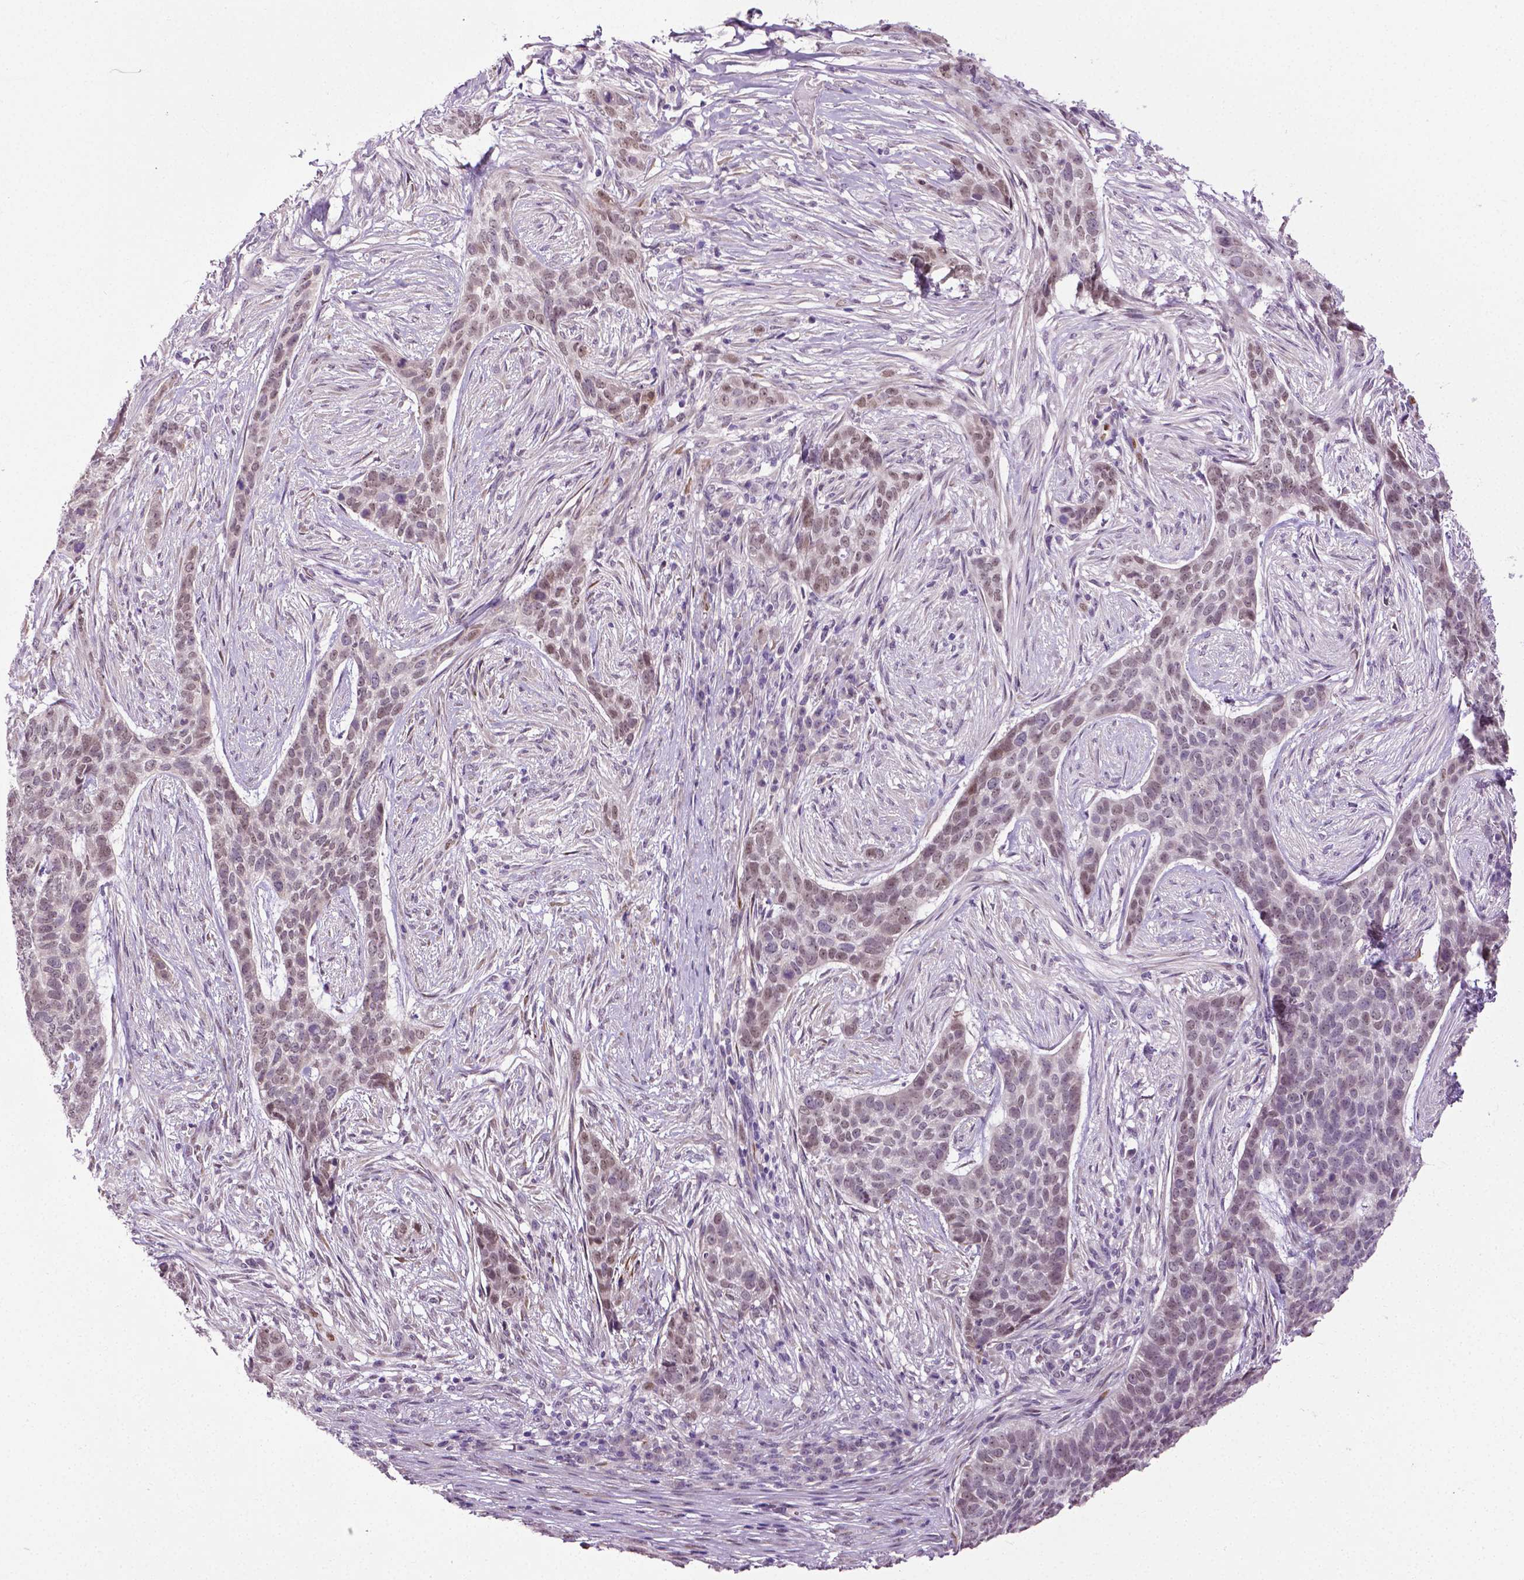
{"staining": {"intensity": "weak", "quantity": "25%-75%", "location": "nuclear"}, "tissue": "skin cancer", "cell_type": "Tumor cells", "image_type": "cancer", "snomed": [{"axis": "morphology", "description": "Basal cell carcinoma"}, {"axis": "topography", "description": "Skin"}], "caption": "Brown immunohistochemical staining in skin cancer (basal cell carcinoma) demonstrates weak nuclear expression in approximately 25%-75% of tumor cells. Using DAB (3,3'-diaminobenzidine) (brown) and hematoxylin (blue) stains, captured at high magnification using brightfield microscopy.", "gene": "PTGER3", "patient": {"sex": "female", "age": 69}}